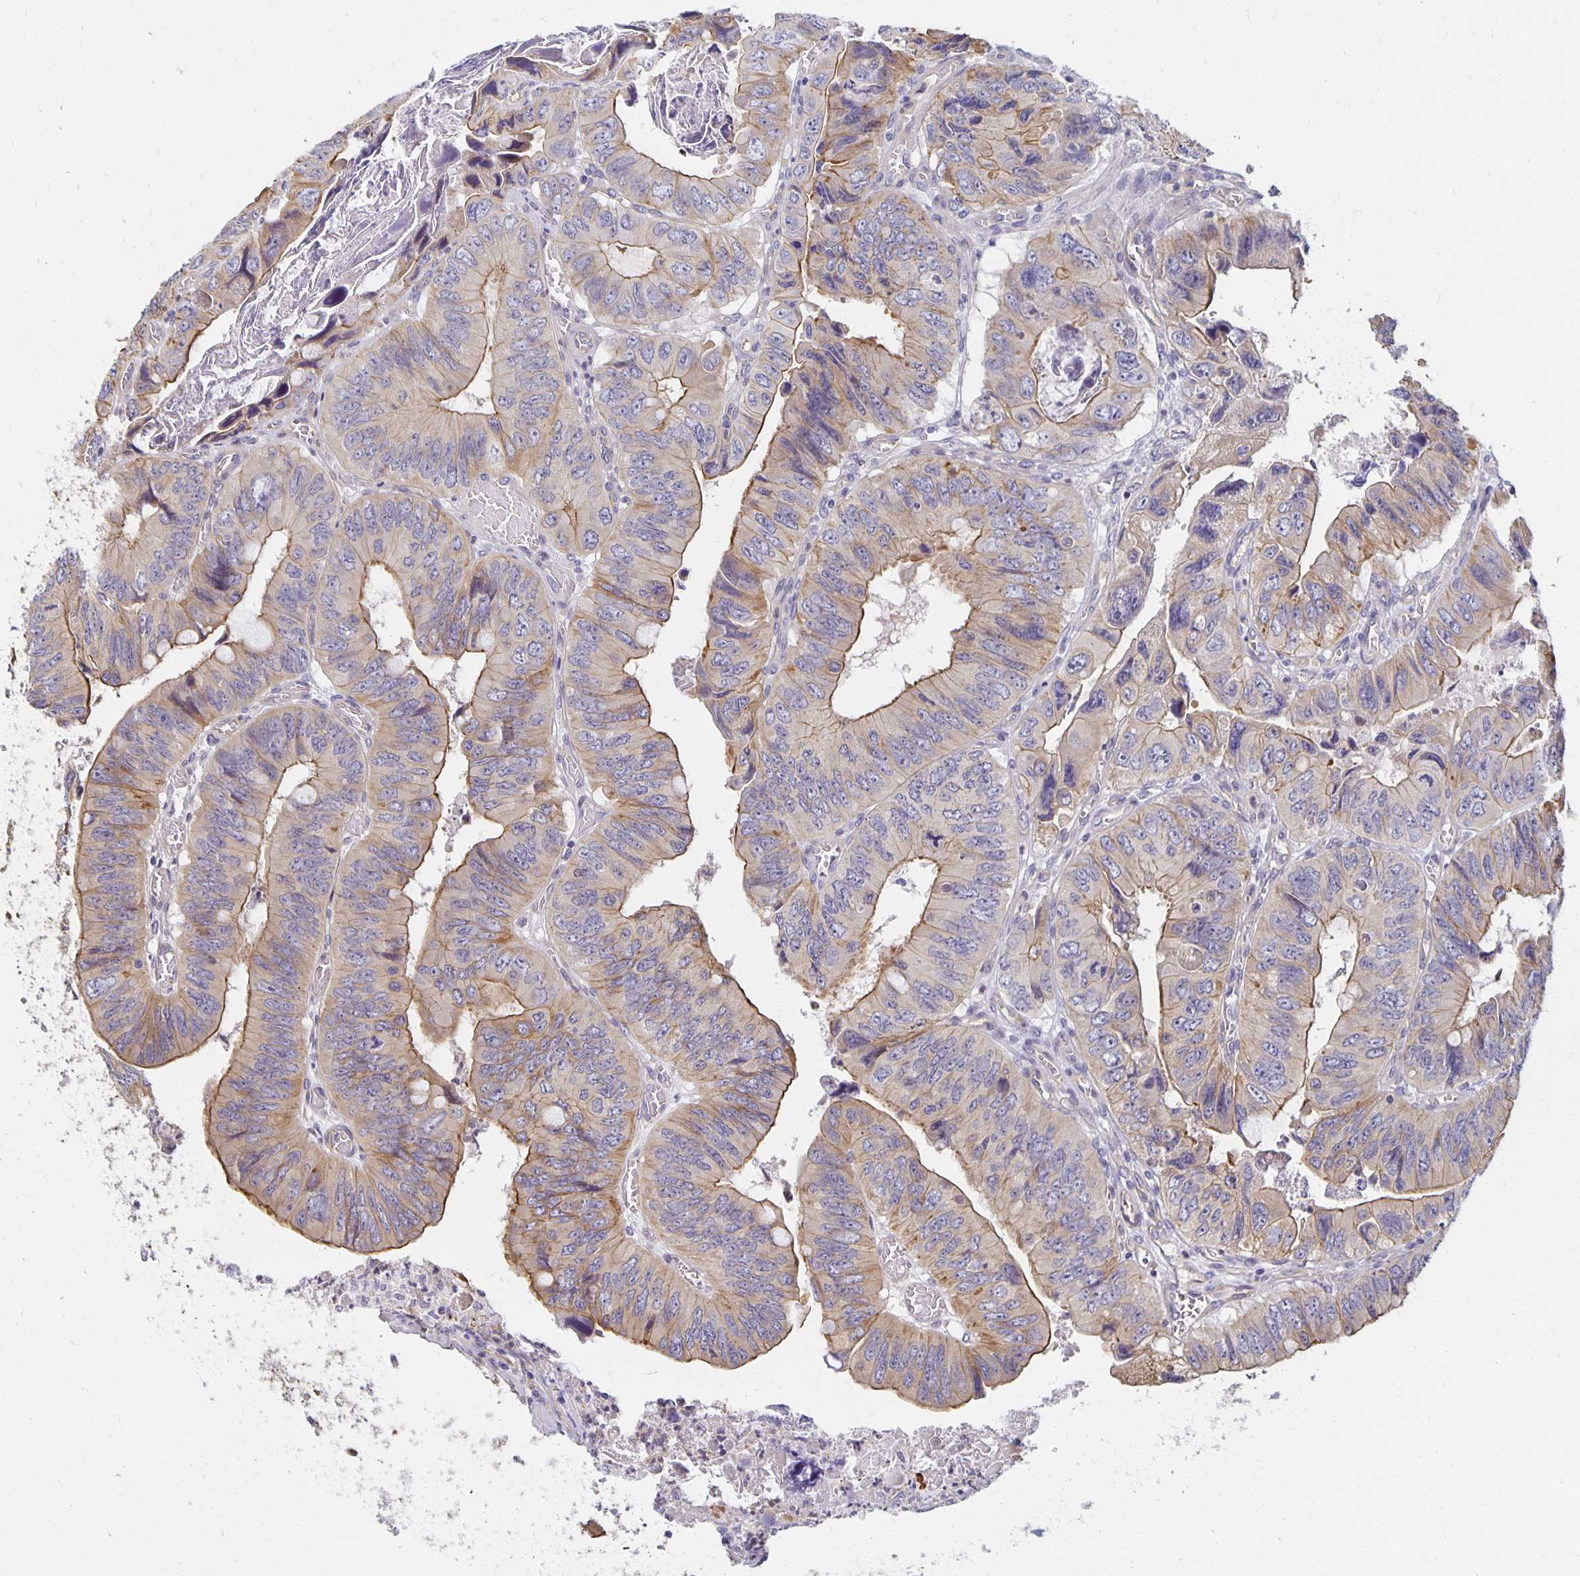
{"staining": {"intensity": "moderate", "quantity": "25%-75%", "location": "cytoplasmic/membranous"}, "tissue": "colorectal cancer", "cell_type": "Tumor cells", "image_type": "cancer", "snomed": [{"axis": "morphology", "description": "Adenocarcinoma, NOS"}, {"axis": "topography", "description": "Colon"}], "caption": "A medium amount of moderate cytoplasmic/membranous expression is appreciated in about 25%-75% of tumor cells in colorectal cancer (adenocarcinoma) tissue.", "gene": "SORL1", "patient": {"sex": "female", "age": 84}}